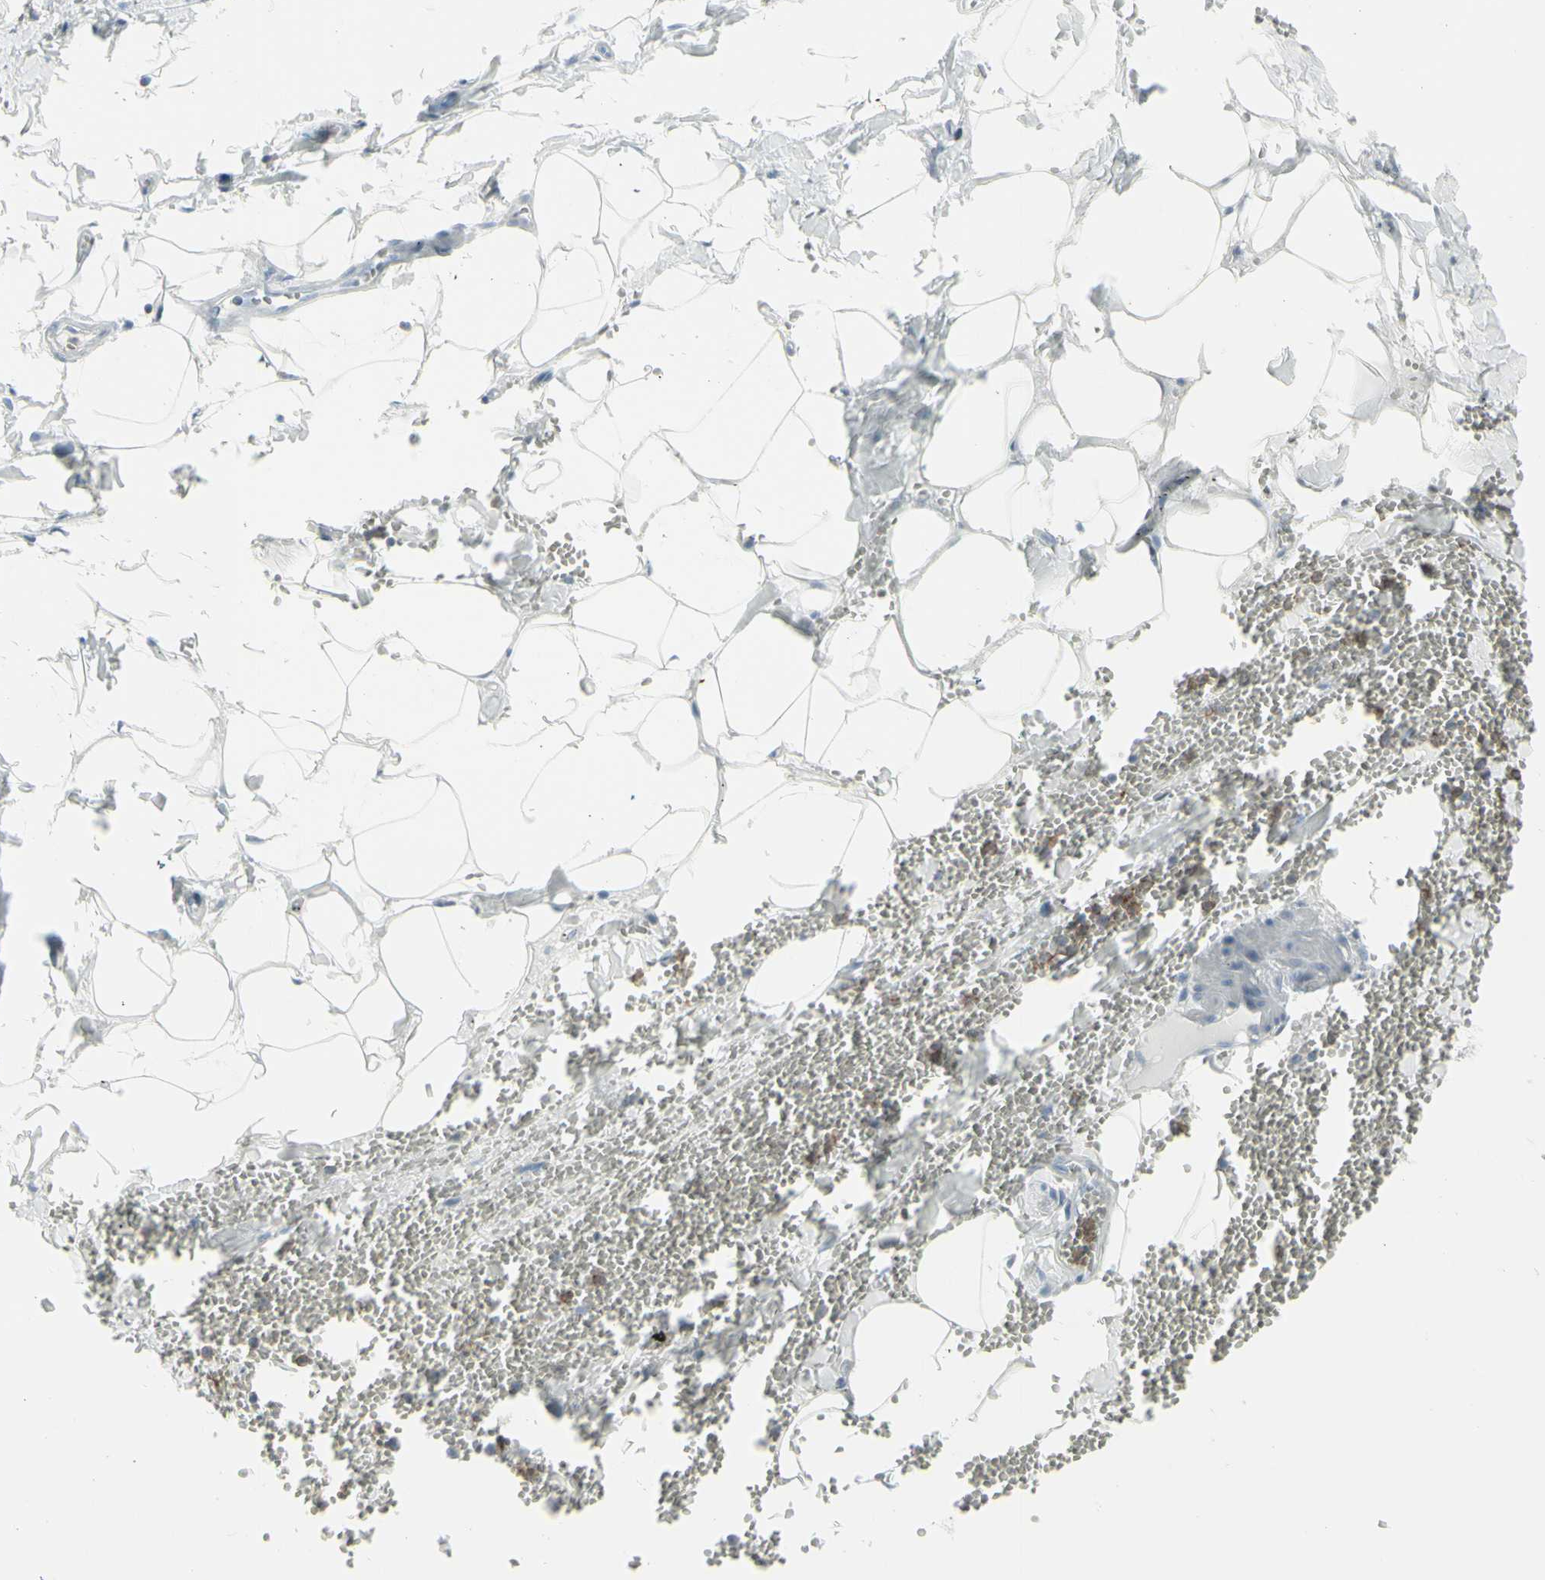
{"staining": {"intensity": "negative", "quantity": "none", "location": "none"}, "tissue": "adipose tissue", "cell_type": "Adipocytes", "image_type": "normal", "snomed": [{"axis": "morphology", "description": "Normal tissue, NOS"}, {"axis": "topography", "description": "Adipose tissue"}, {"axis": "topography", "description": "Peripheral nerve tissue"}], "caption": "The photomicrograph demonstrates no significant expression in adipocytes of adipose tissue. (DAB (3,3'-diaminobenzidine) immunohistochemistry, high magnification).", "gene": "NRG1", "patient": {"sex": "male", "age": 52}}